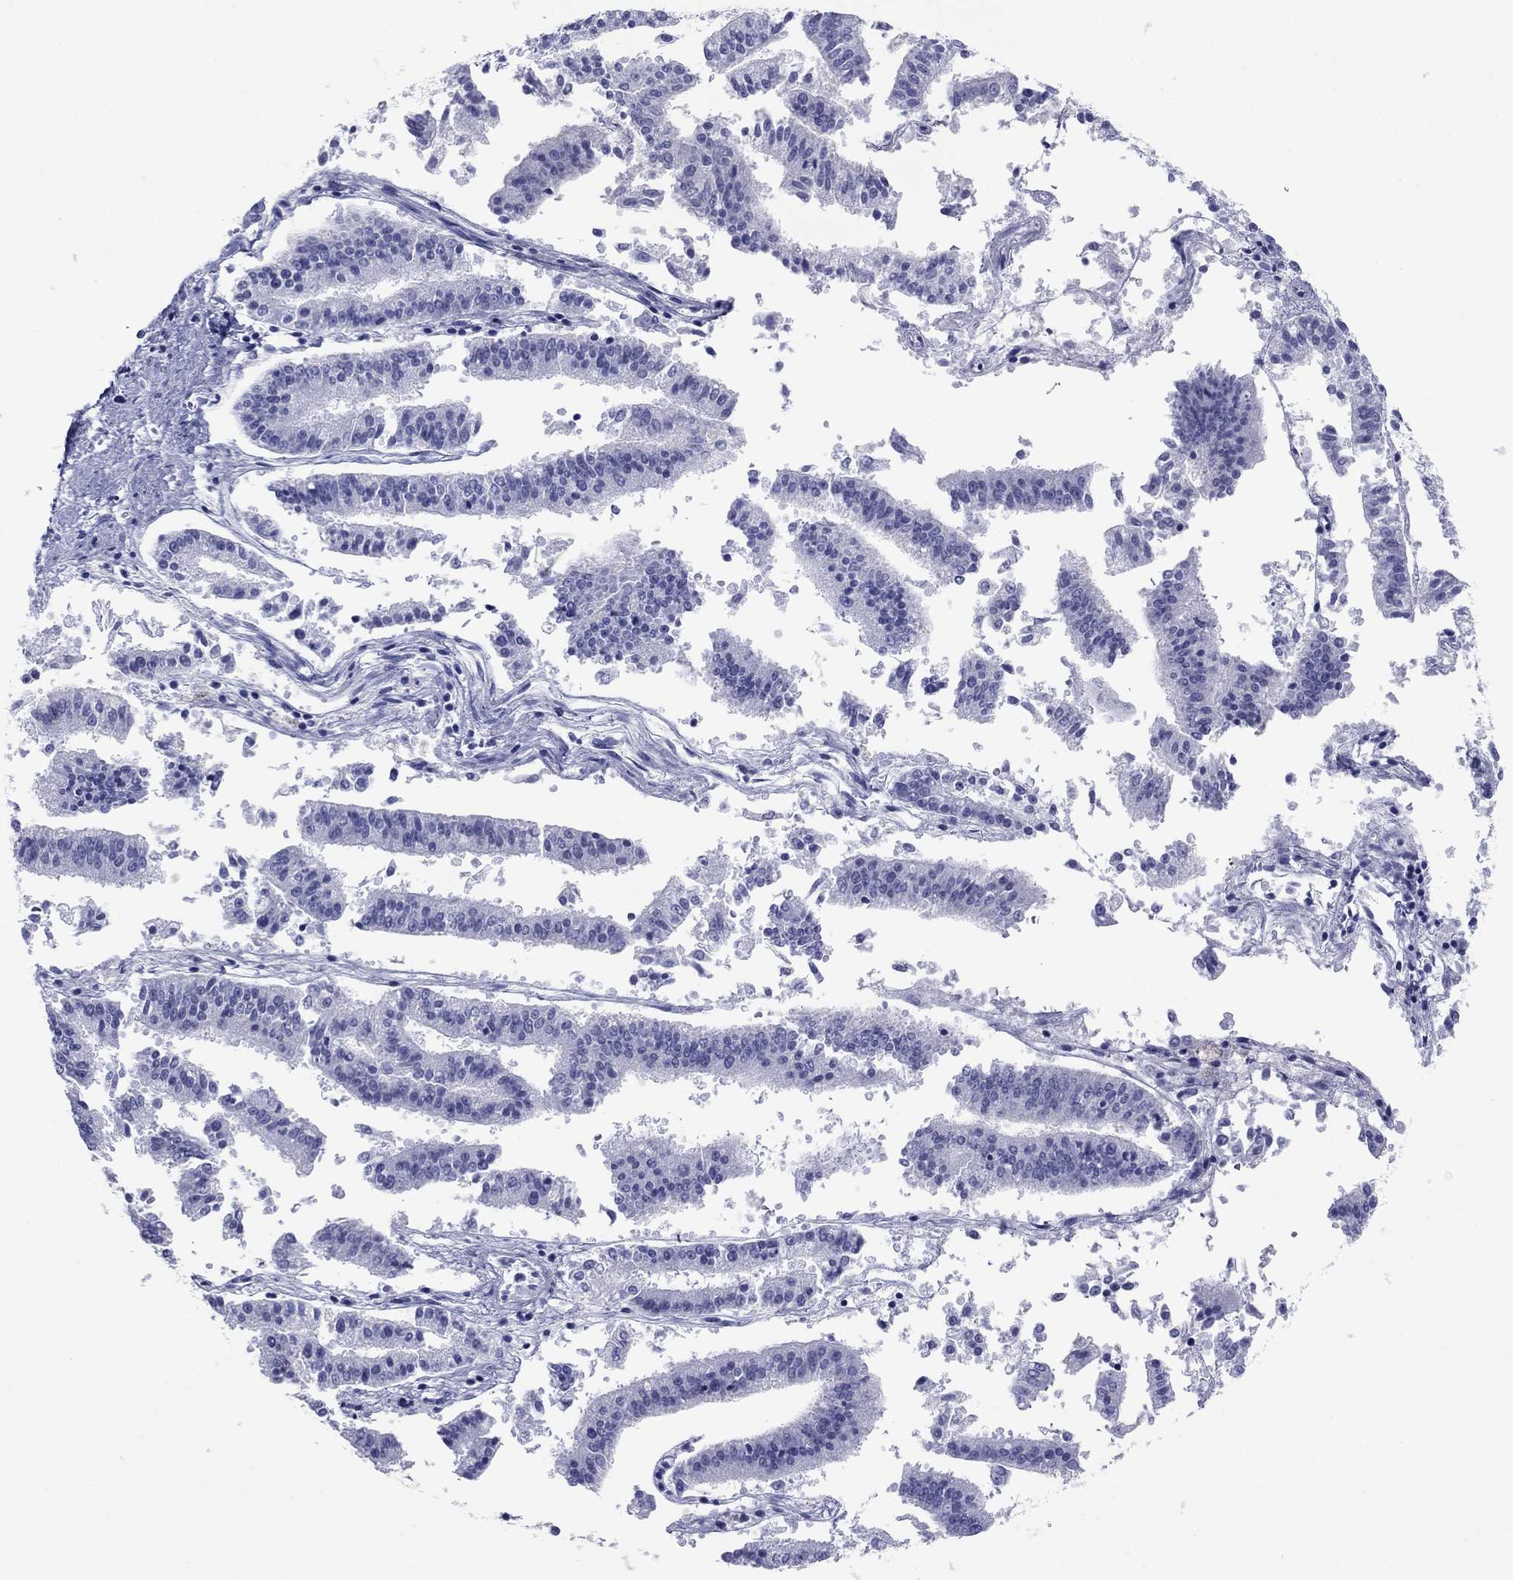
{"staining": {"intensity": "negative", "quantity": "none", "location": "none"}, "tissue": "endometrial cancer", "cell_type": "Tumor cells", "image_type": "cancer", "snomed": [{"axis": "morphology", "description": "Adenocarcinoma, NOS"}, {"axis": "topography", "description": "Endometrium"}], "caption": "This is a histopathology image of IHC staining of endometrial cancer (adenocarcinoma), which shows no expression in tumor cells.", "gene": "ATP4A", "patient": {"sex": "female", "age": 66}}